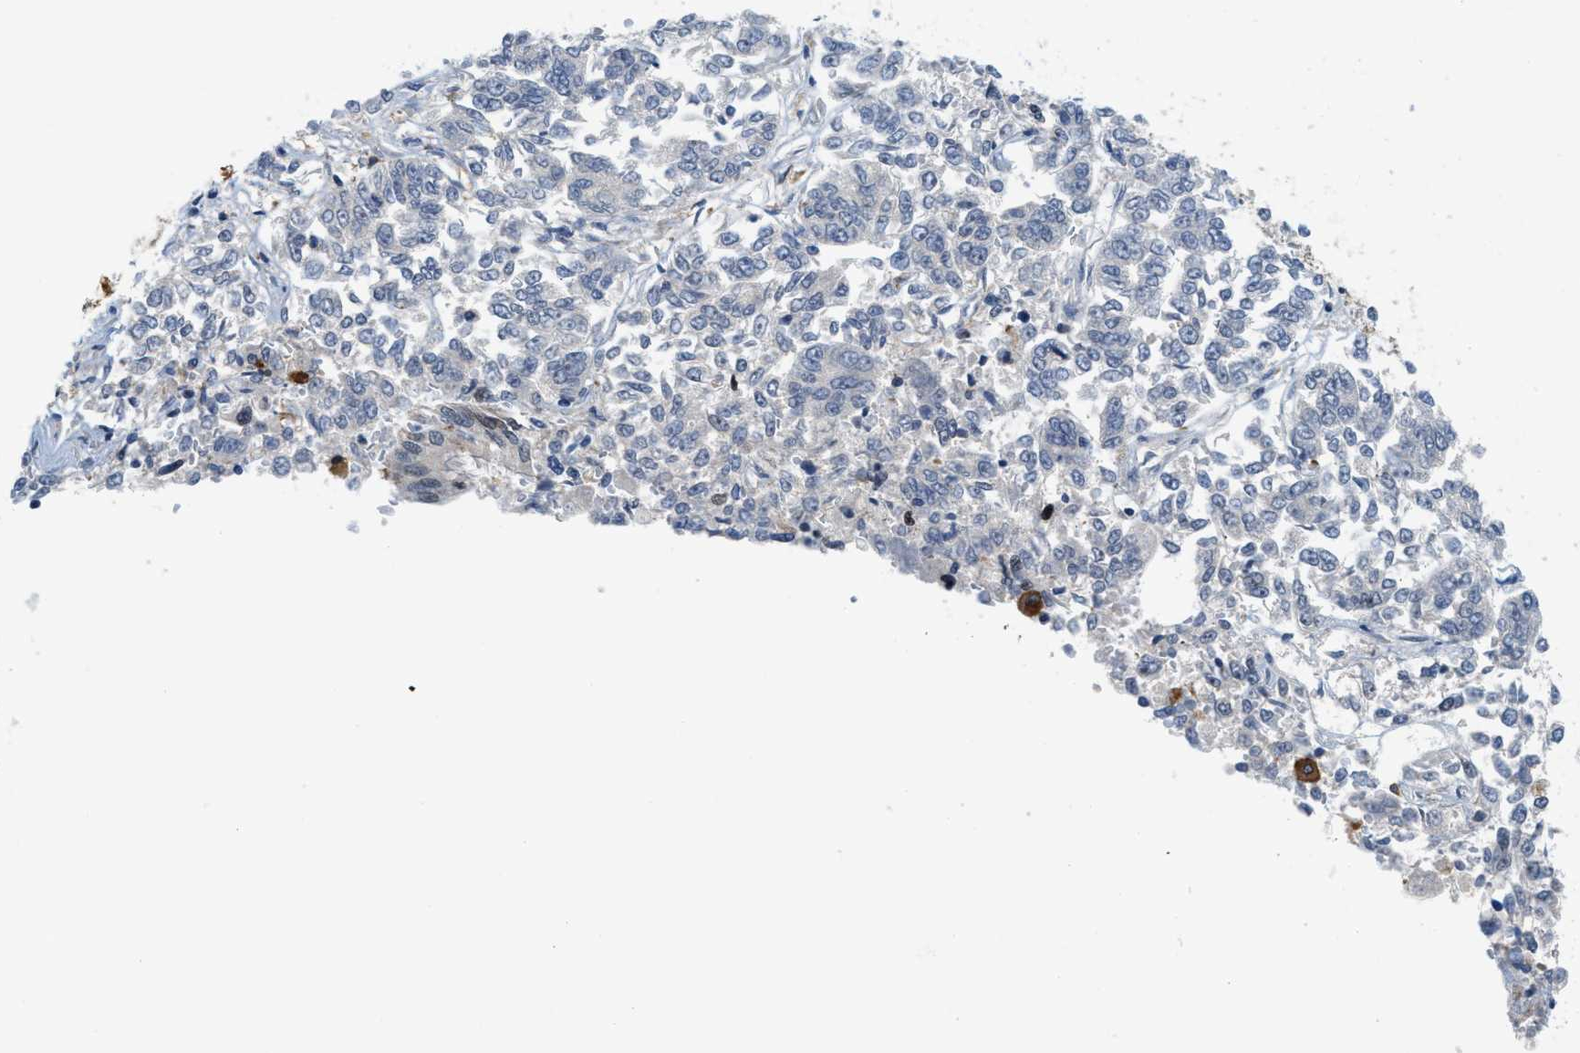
{"staining": {"intensity": "negative", "quantity": "none", "location": "none"}, "tissue": "lung cancer", "cell_type": "Tumor cells", "image_type": "cancer", "snomed": [{"axis": "morphology", "description": "Adenocarcinoma, NOS"}, {"axis": "topography", "description": "Lung"}], "caption": "This is an IHC micrograph of adenocarcinoma (lung). There is no positivity in tumor cells.", "gene": "ING1", "patient": {"sex": "male", "age": 84}}